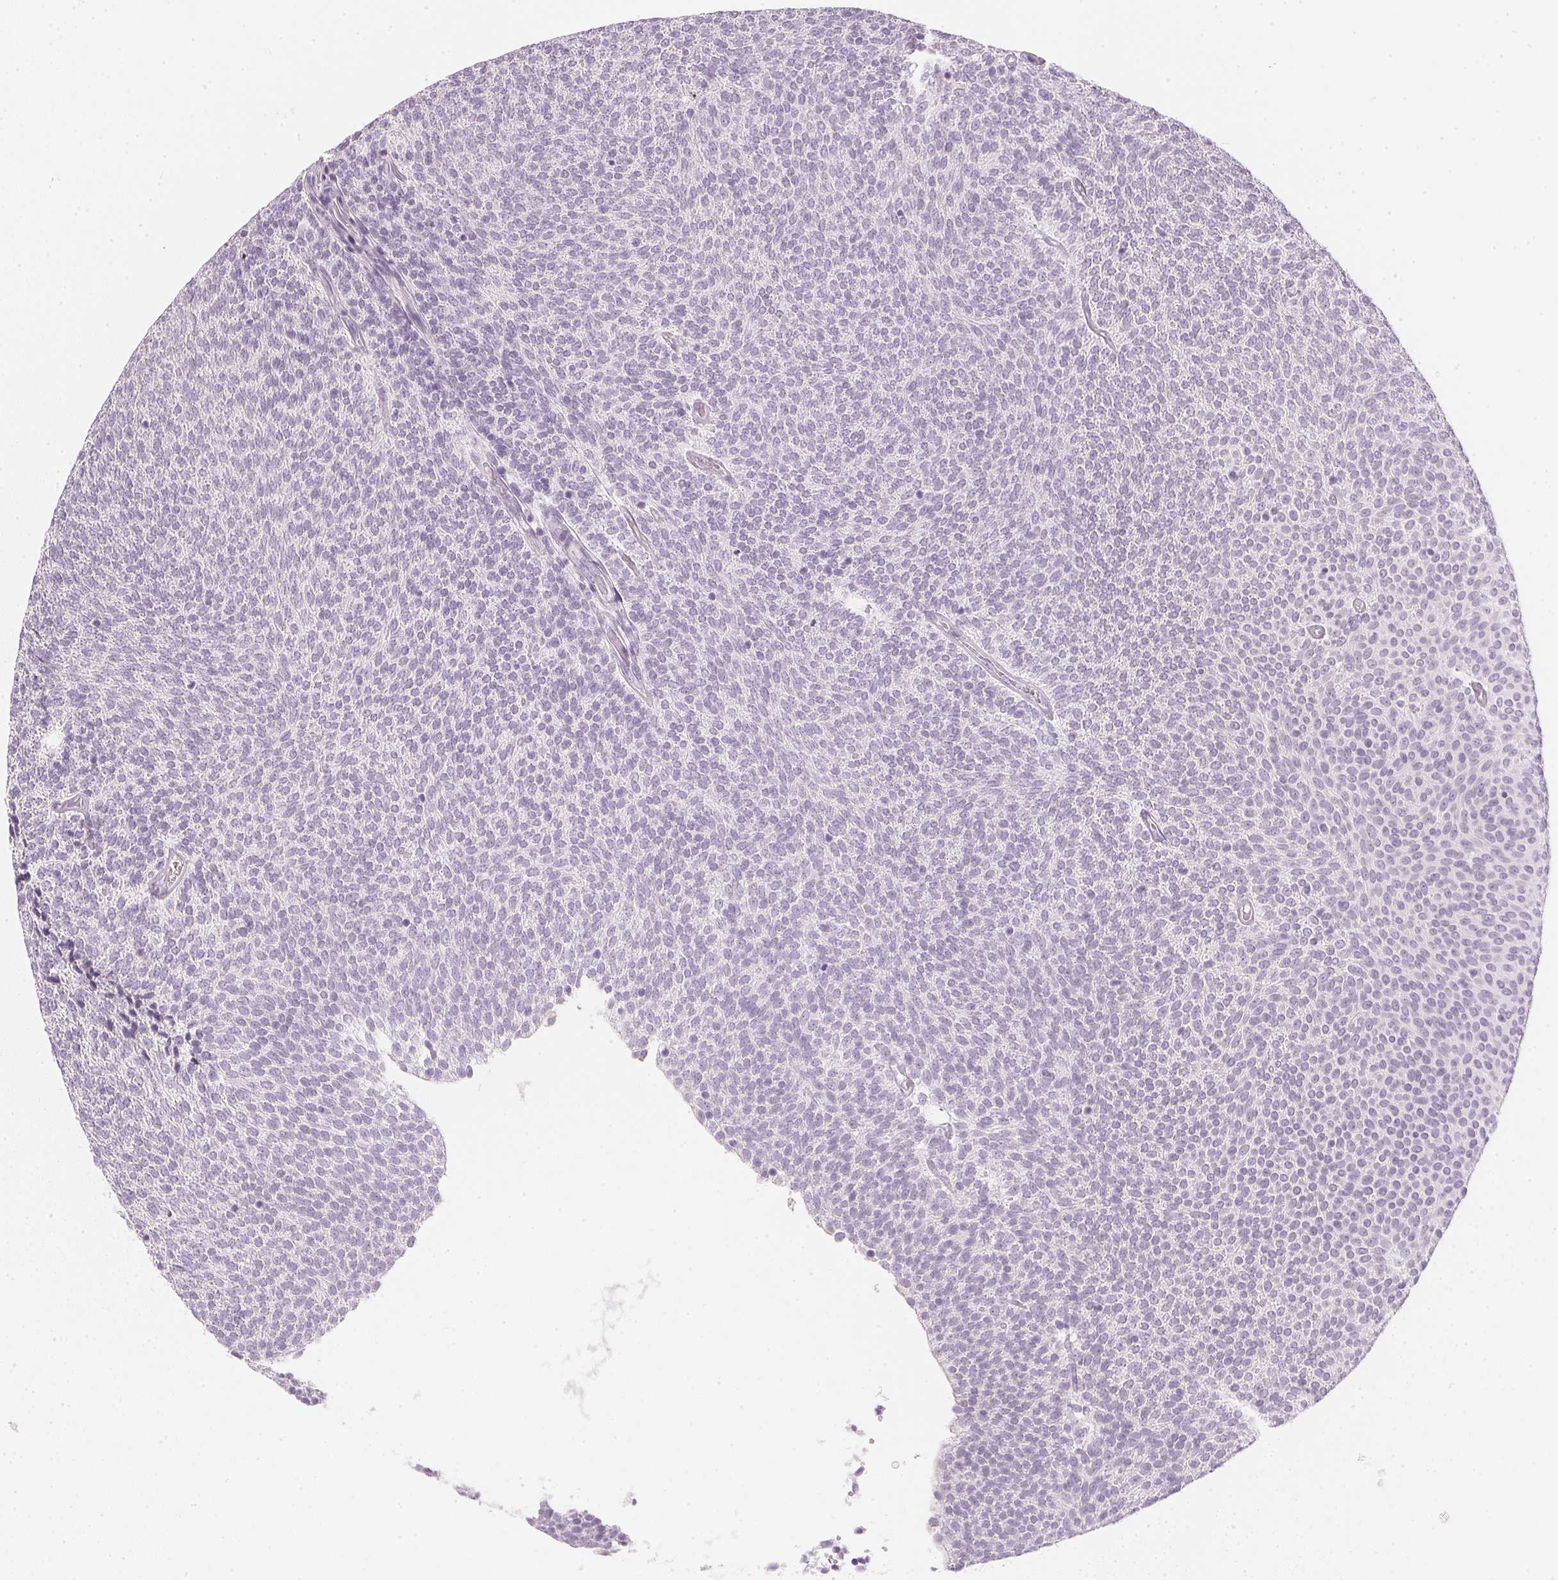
{"staining": {"intensity": "negative", "quantity": "none", "location": "none"}, "tissue": "urothelial cancer", "cell_type": "Tumor cells", "image_type": "cancer", "snomed": [{"axis": "morphology", "description": "Urothelial carcinoma, Low grade"}, {"axis": "topography", "description": "Urinary bladder"}], "caption": "This is an immunohistochemistry (IHC) image of low-grade urothelial carcinoma. There is no expression in tumor cells.", "gene": "CHST4", "patient": {"sex": "male", "age": 77}}